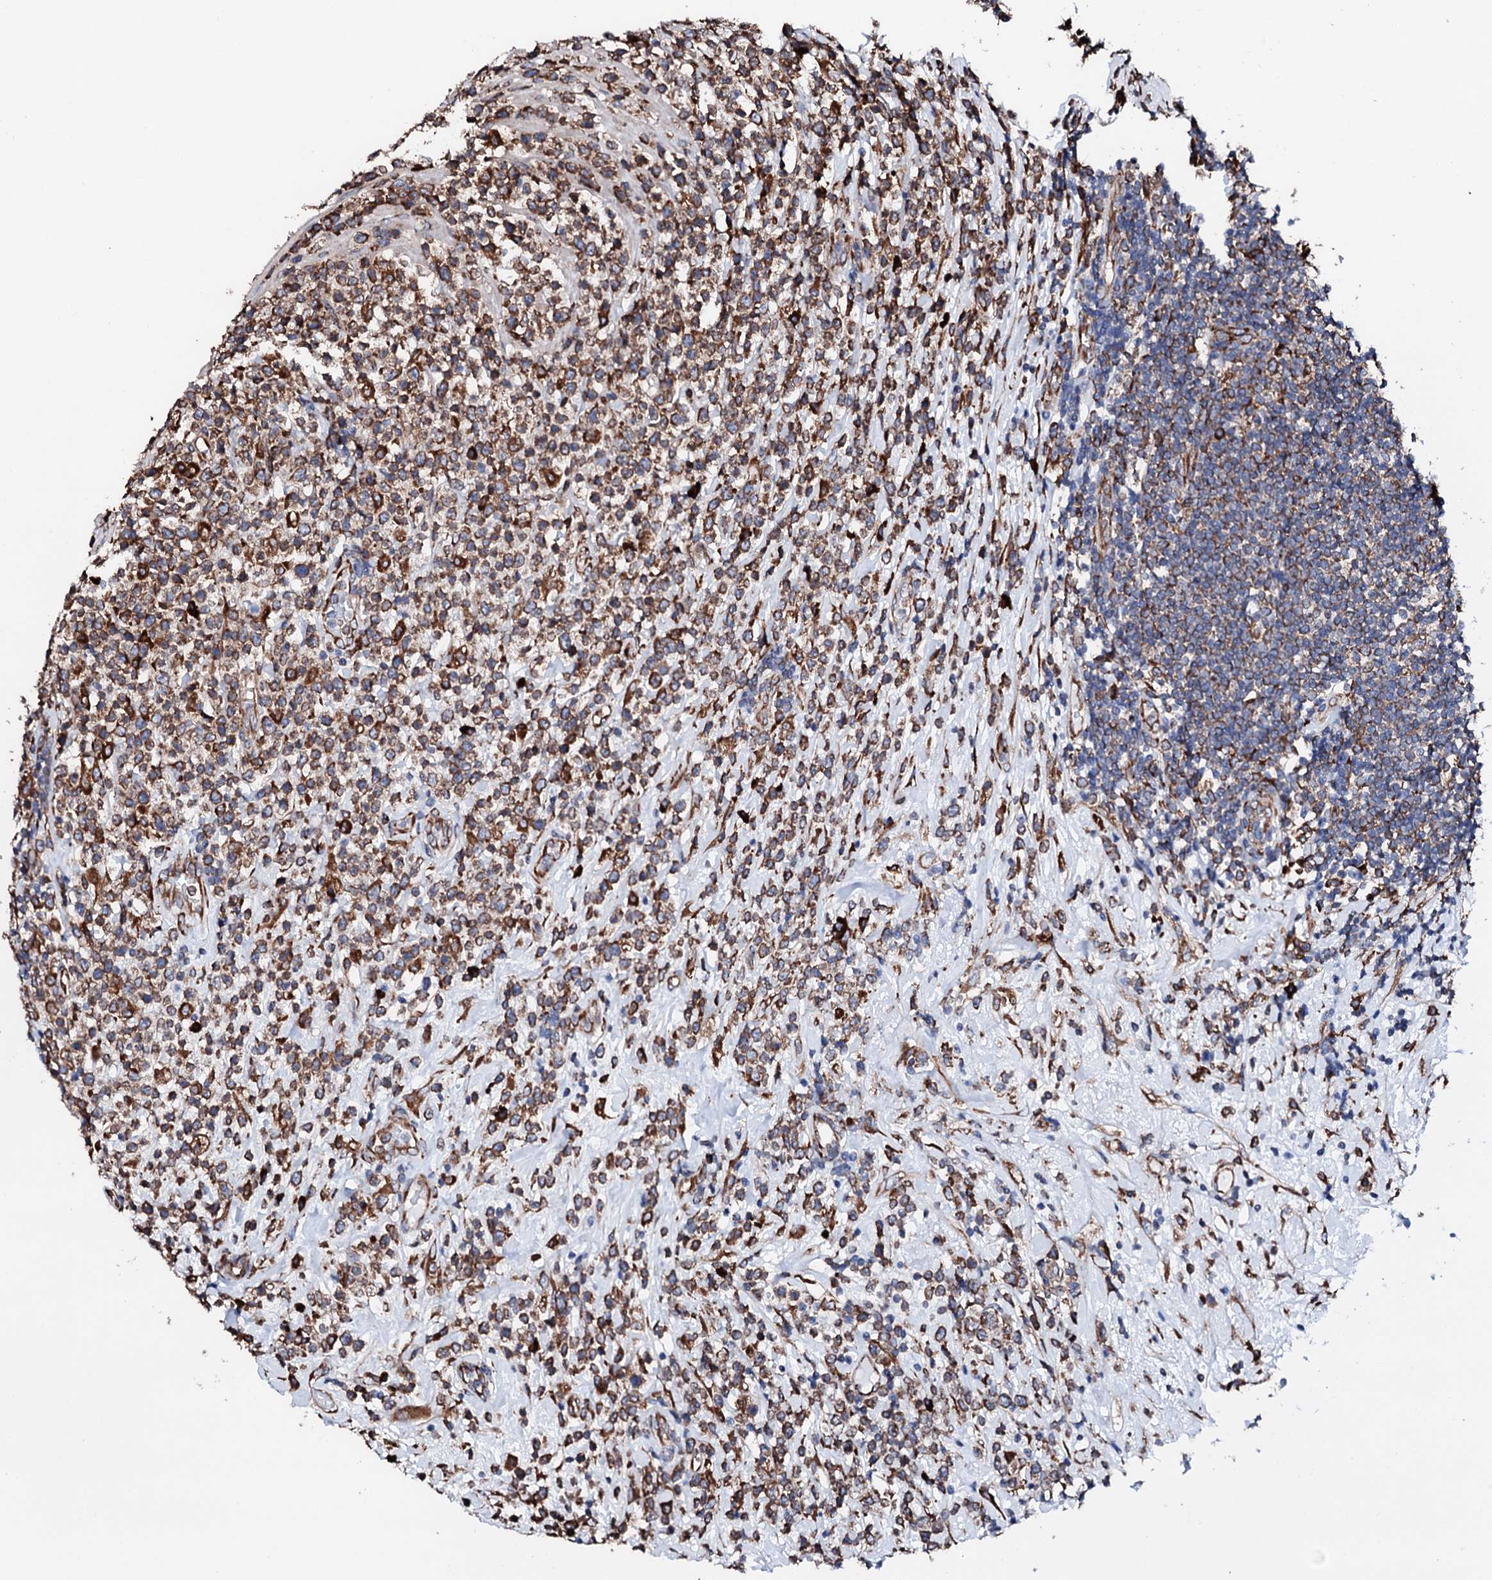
{"staining": {"intensity": "moderate", "quantity": ">75%", "location": "cytoplasmic/membranous"}, "tissue": "lymphoma", "cell_type": "Tumor cells", "image_type": "cancer", "snomed": [{"axis": "morphology", "description": "Malignant lymphoma, non-Hodgkin's type, High grade"}, {"axis": "topography", "description": "Colon"}], "caption": "Immunohistochemistry (IHC) of human high-grade malignant lymphoma, non-Hodgkin's type exhibits medium levels of moderate cytoplasmic/membranous staining in about >75% of tumor cells.", "gene": "AMDHD1", "patient": {"sex": "female", "age": 53}}